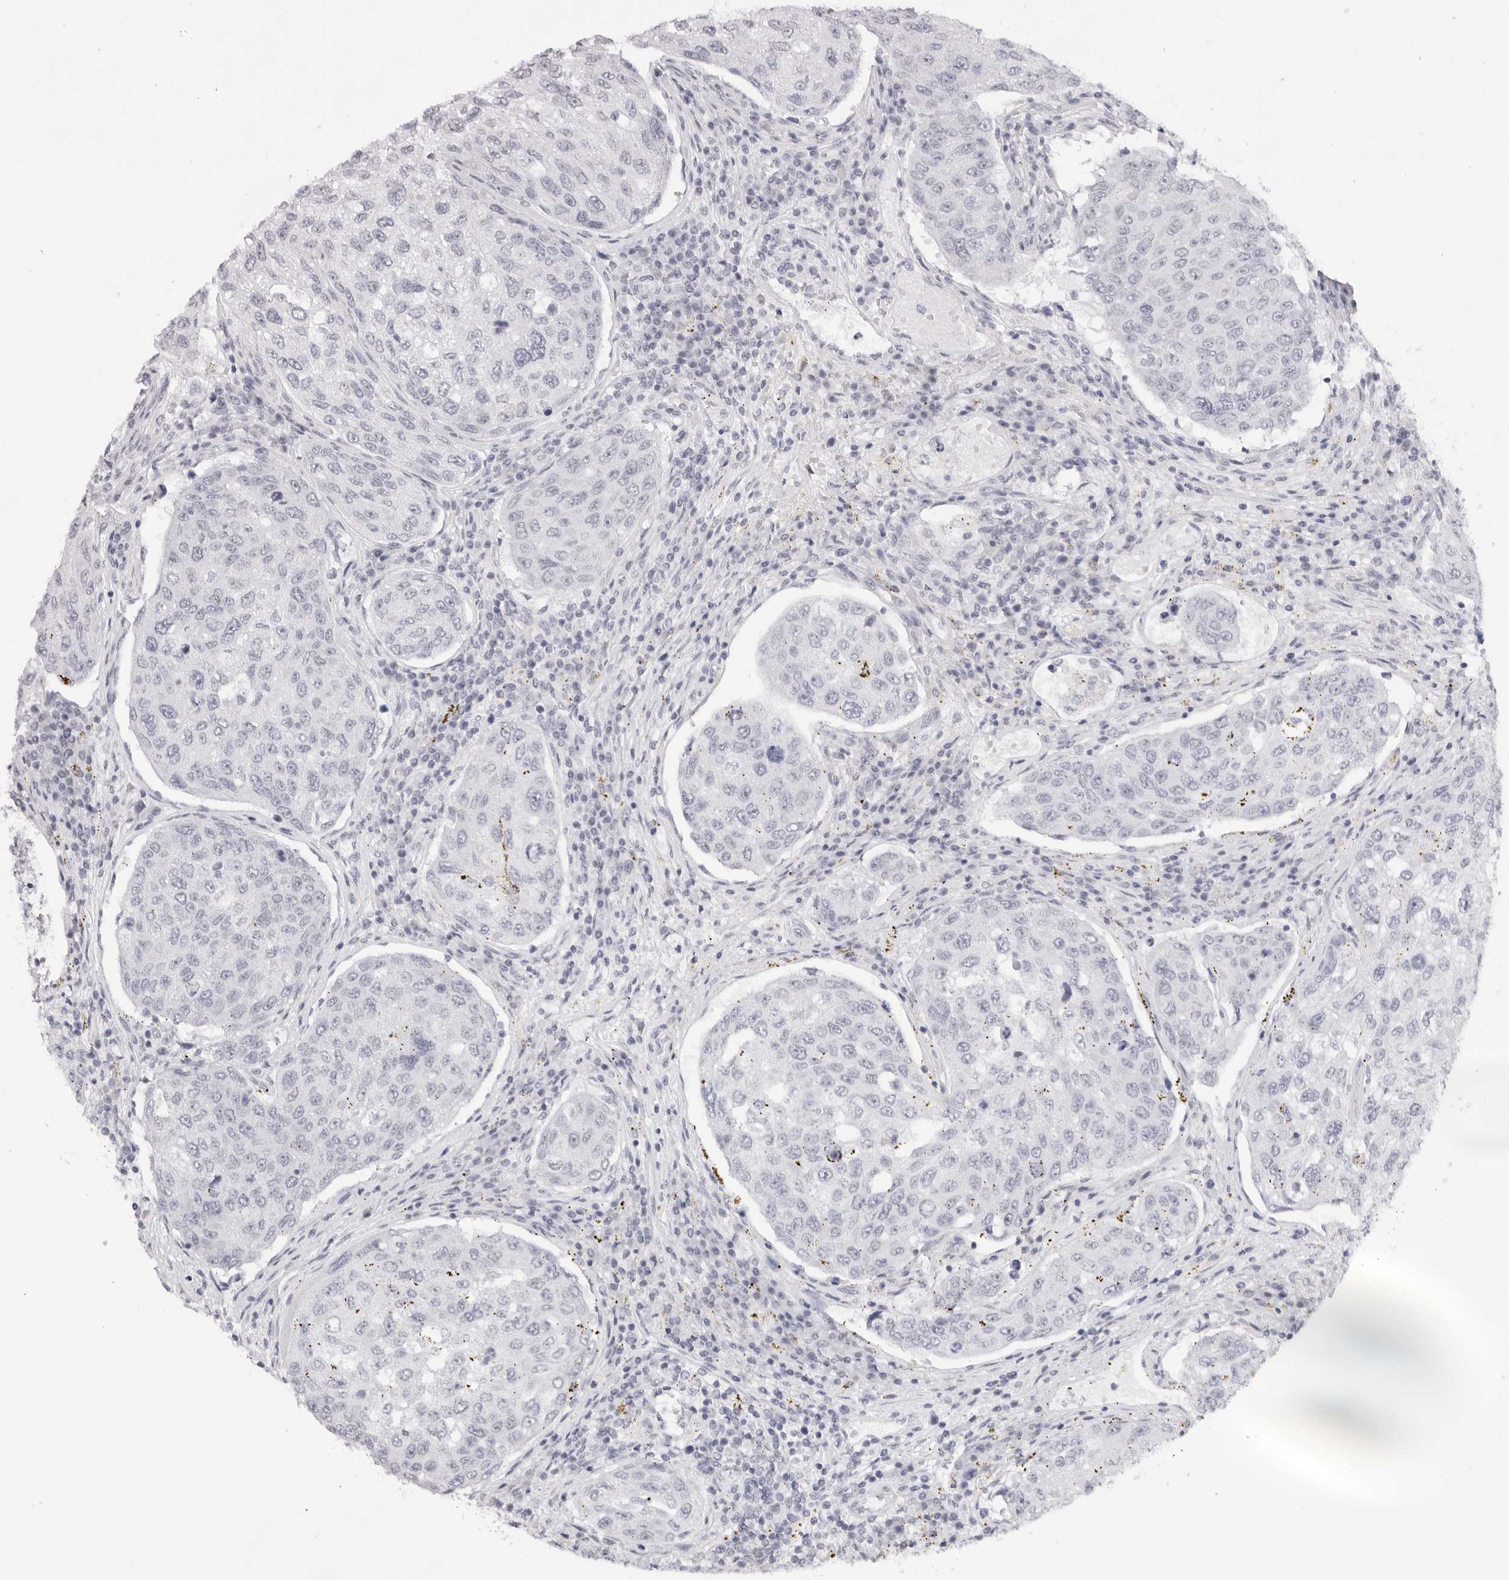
{"staining": {"intensity": "negative", "quantity": "none", "location": "none"}, "tissue": "urothelial cancer", "cell_type": "Tumor cells", "image_type": "cancer", "snomed": [{"axis": "morphology", "description": "Urothelial carcinoma, High grade"}, {"axis": "topography", "description": "Lymph node"}, {"axis": "topography", "description": "Urinary bladder"}], "caption": "There is no significant staining in tumor cells of high-grade urothelial carcinoma.", "gene": "KLK12", "patient": {"sex": "male", "age": 51}}